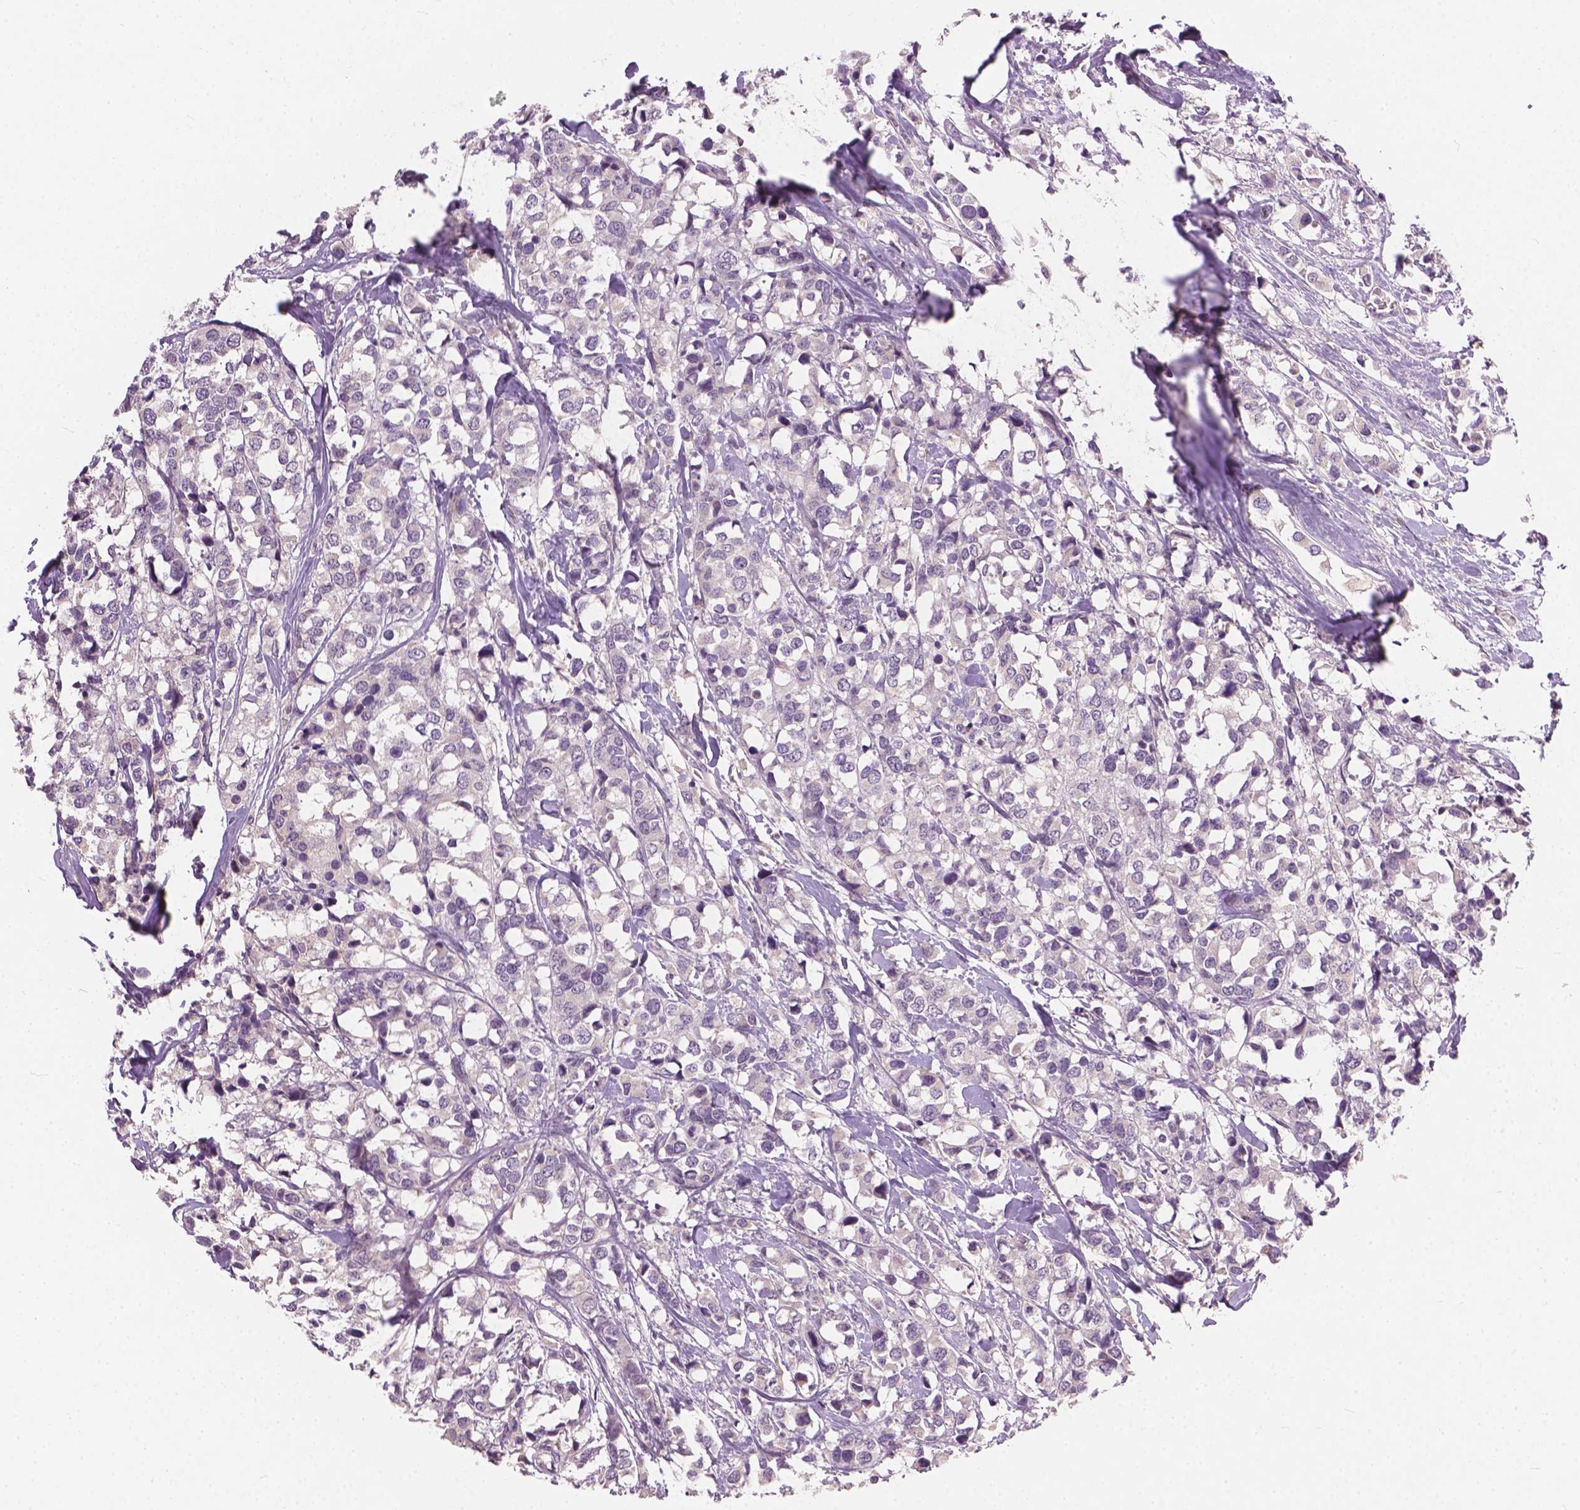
{"staining": {"intensity": "negative", "quantity": "none", "location": "none"}, "tissue": "breast cancer", "cell_type": "Tumor cells", "image_type": "cancer", "snomed": [{"axis": "morphology", "description": "Lobular carcinoma"}, {"axis": "topography", "description": "Breast"}], "caption": "Protein analysis of breast lobular carcinoma exhibits no significant staining in tumor cells. (Brightfield microscopy of DAB immunohistochemistry at high magnification).", "gene": "KRT17", "patient": {"sex": "female", "age": 59}}